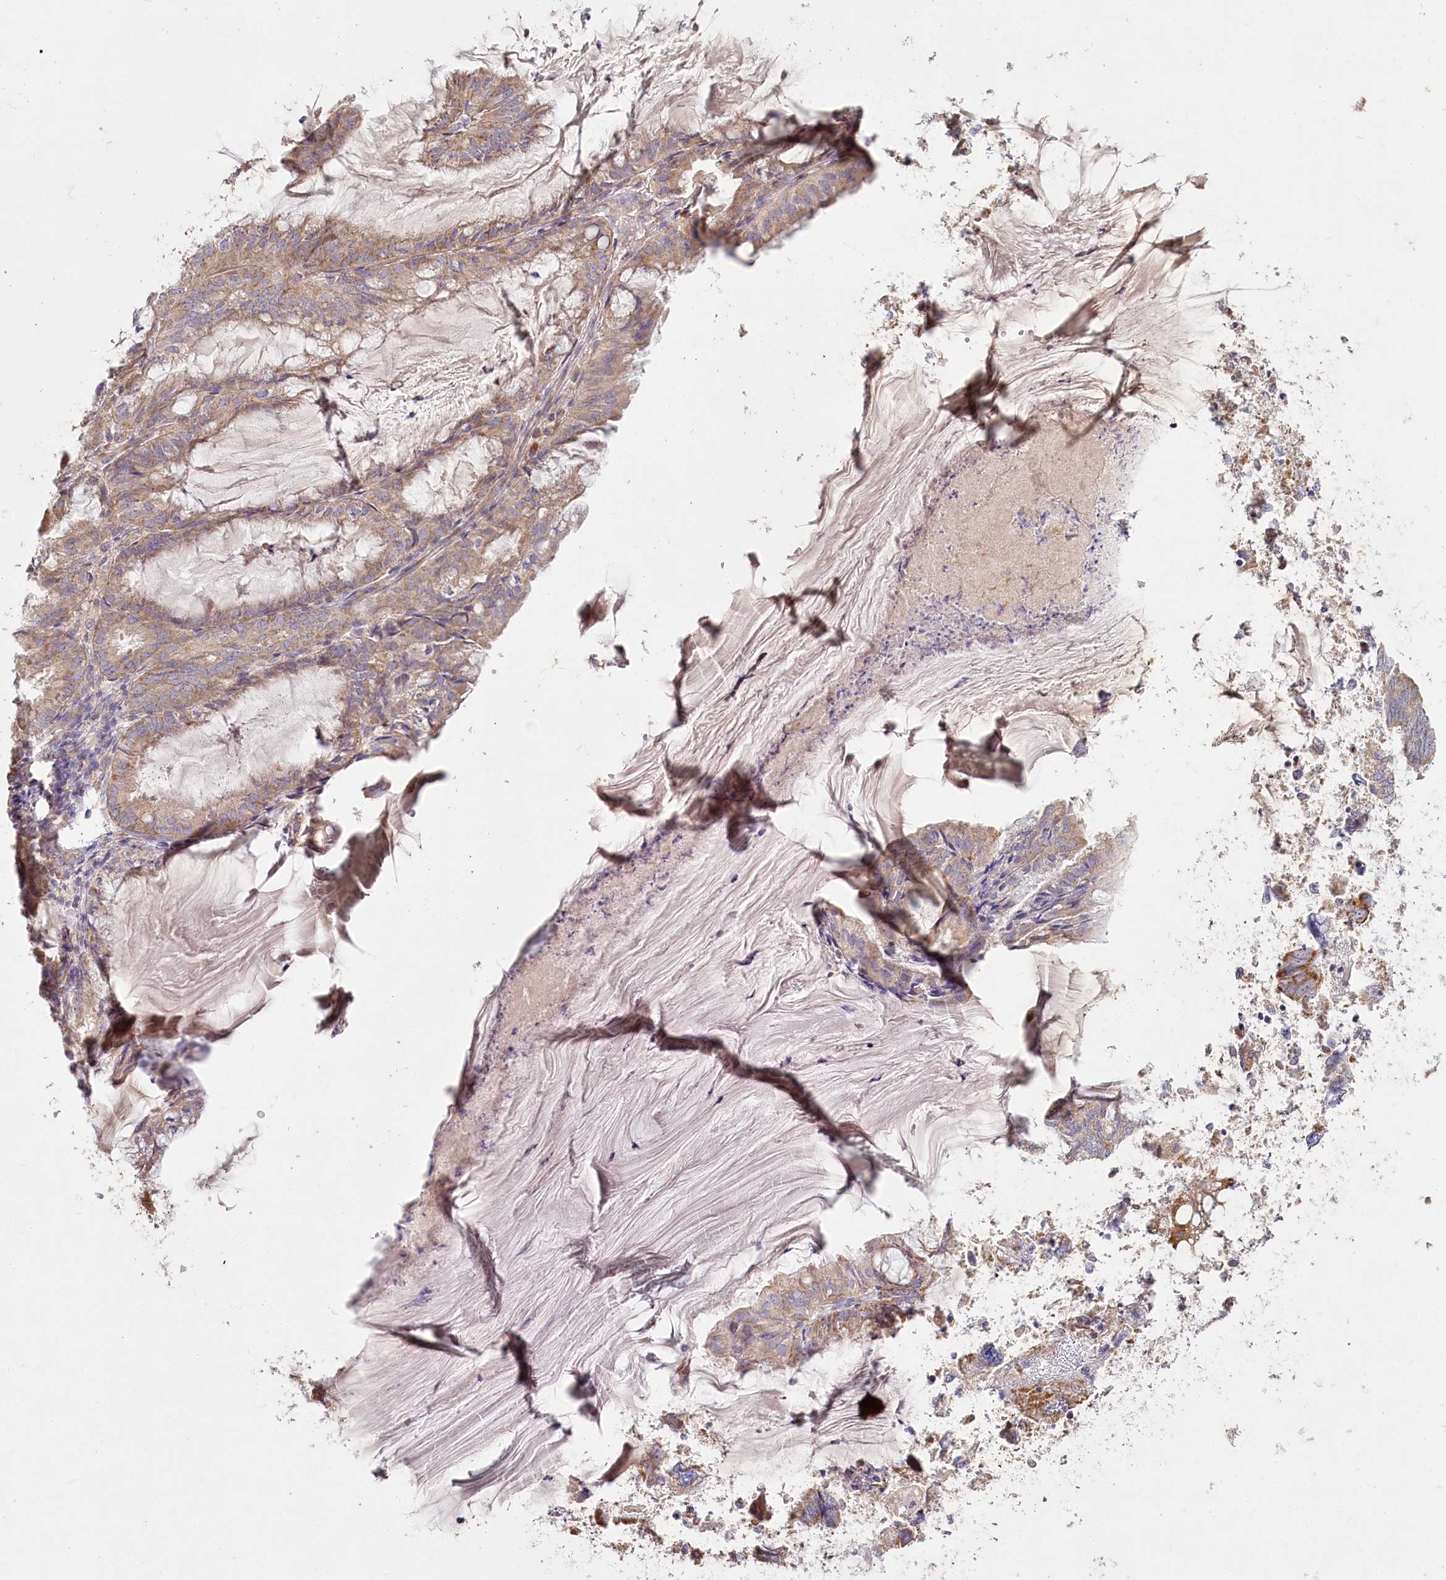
{"staining": {"intensity": "weak", "quantity": ">75%", "location": "cytoplasmic/membranous"}, "tissue": "endometrial cancer", "cell_type": "Tumor cells", "image_type": "cancer", "snomed": [{"axis": "morphology", "description": "Adenocarcinoma, NOS"}, {"axis": "topography", "description": "Endometrium"}], "caption": "Weak cytoplasmic/membranous positivity is present in approximately >75% of tumor cells in adenocarcinoma (endometrial).", "gene": "ACOX2", "patient": {"sex": "female", "age": 86}}